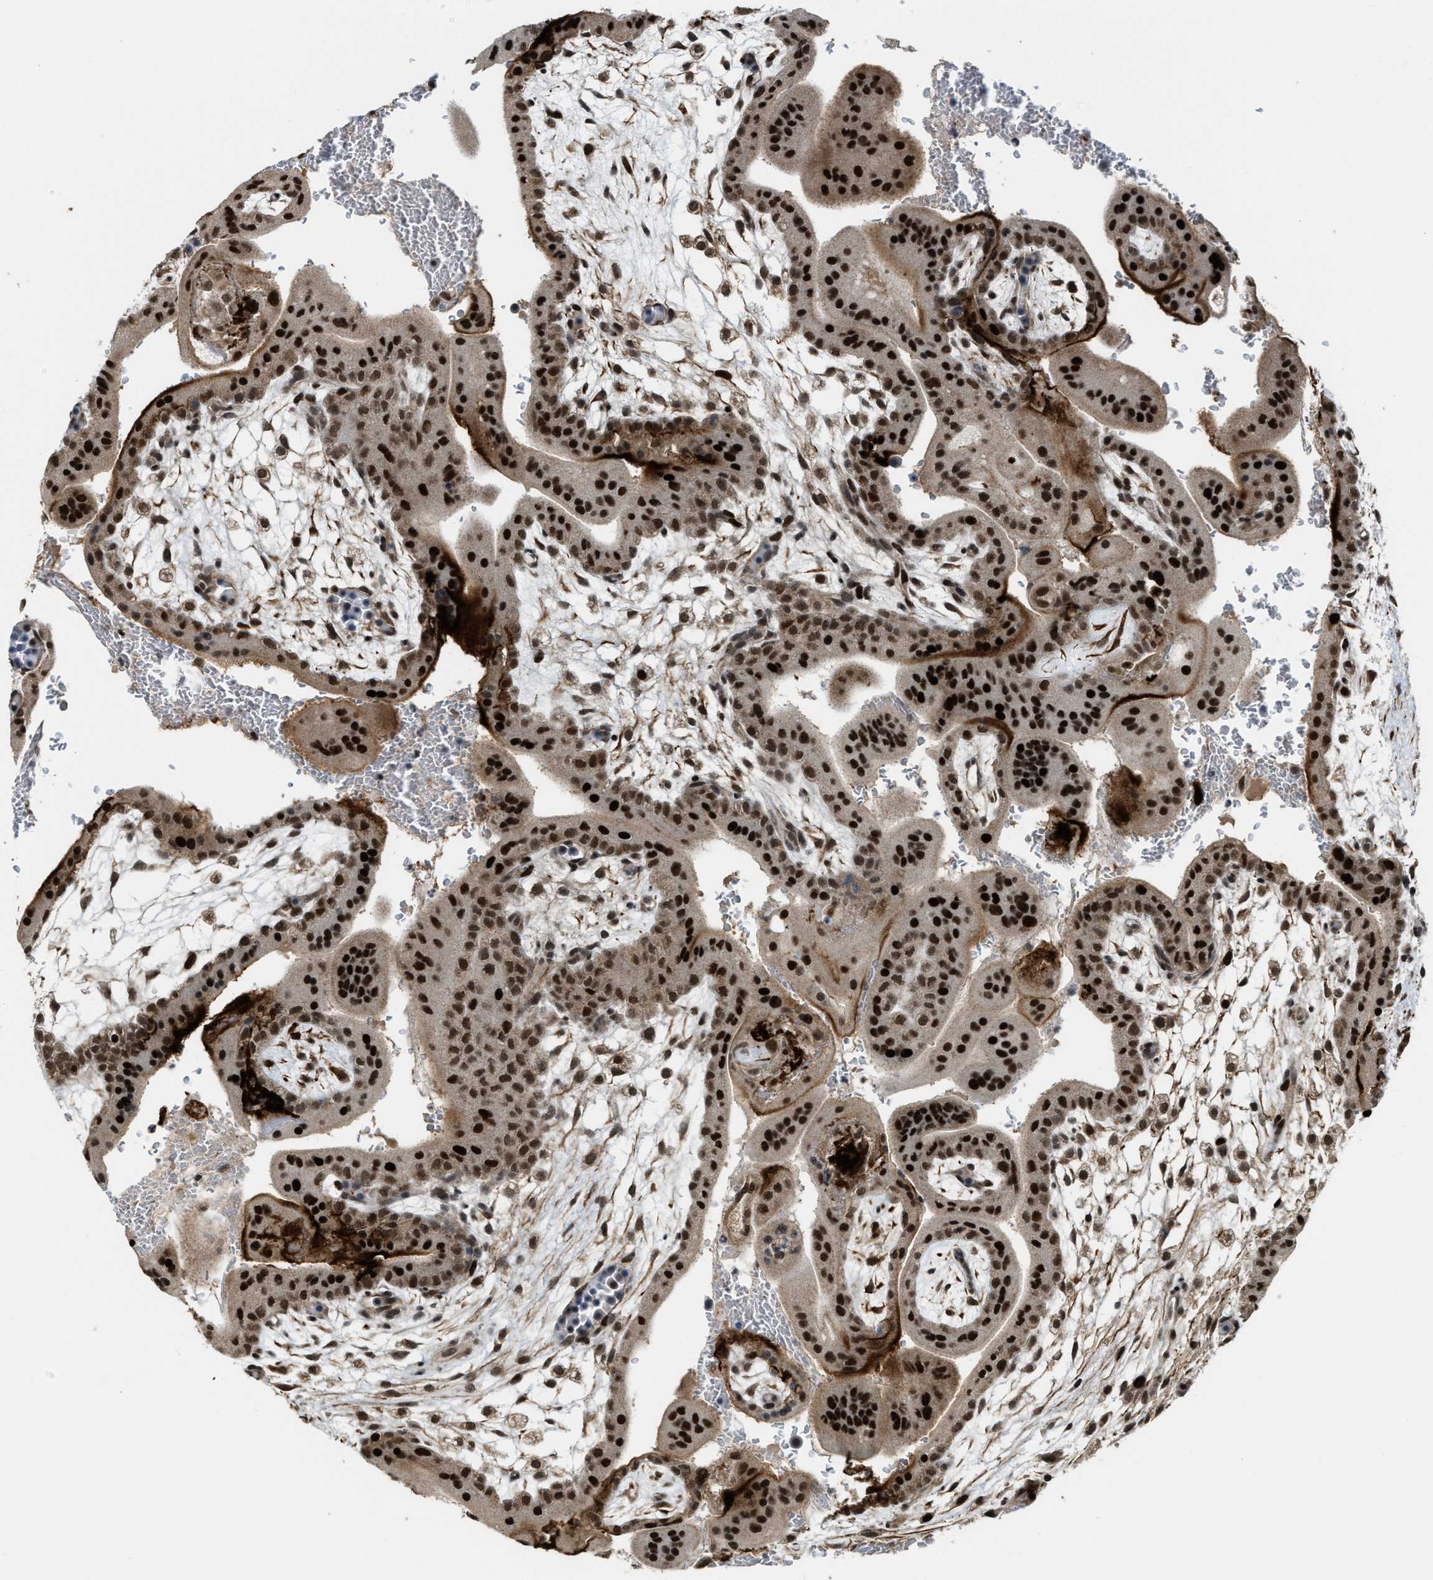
{"staining": {"intensity": "strong", "quantity": ">75%", "location": "cytoplasmic/membranous,nuclear"}, "tissue": "placenta", "cell_type": "Decidual cells", "image_type": "normal", "snomed": [{"axis": "morphology", "description": "Normal tissue, NOS"}, {"axis": "topography", "description": "Placenta"}], "caption": "IHC of unremarkable placenta demonstrates high levels of strong cytoplasmic/membranous,nuclear positivity in about >75% of decidual cells.", "gene": "ZNF250", "patient": {"sex": "female", "age": 35}}